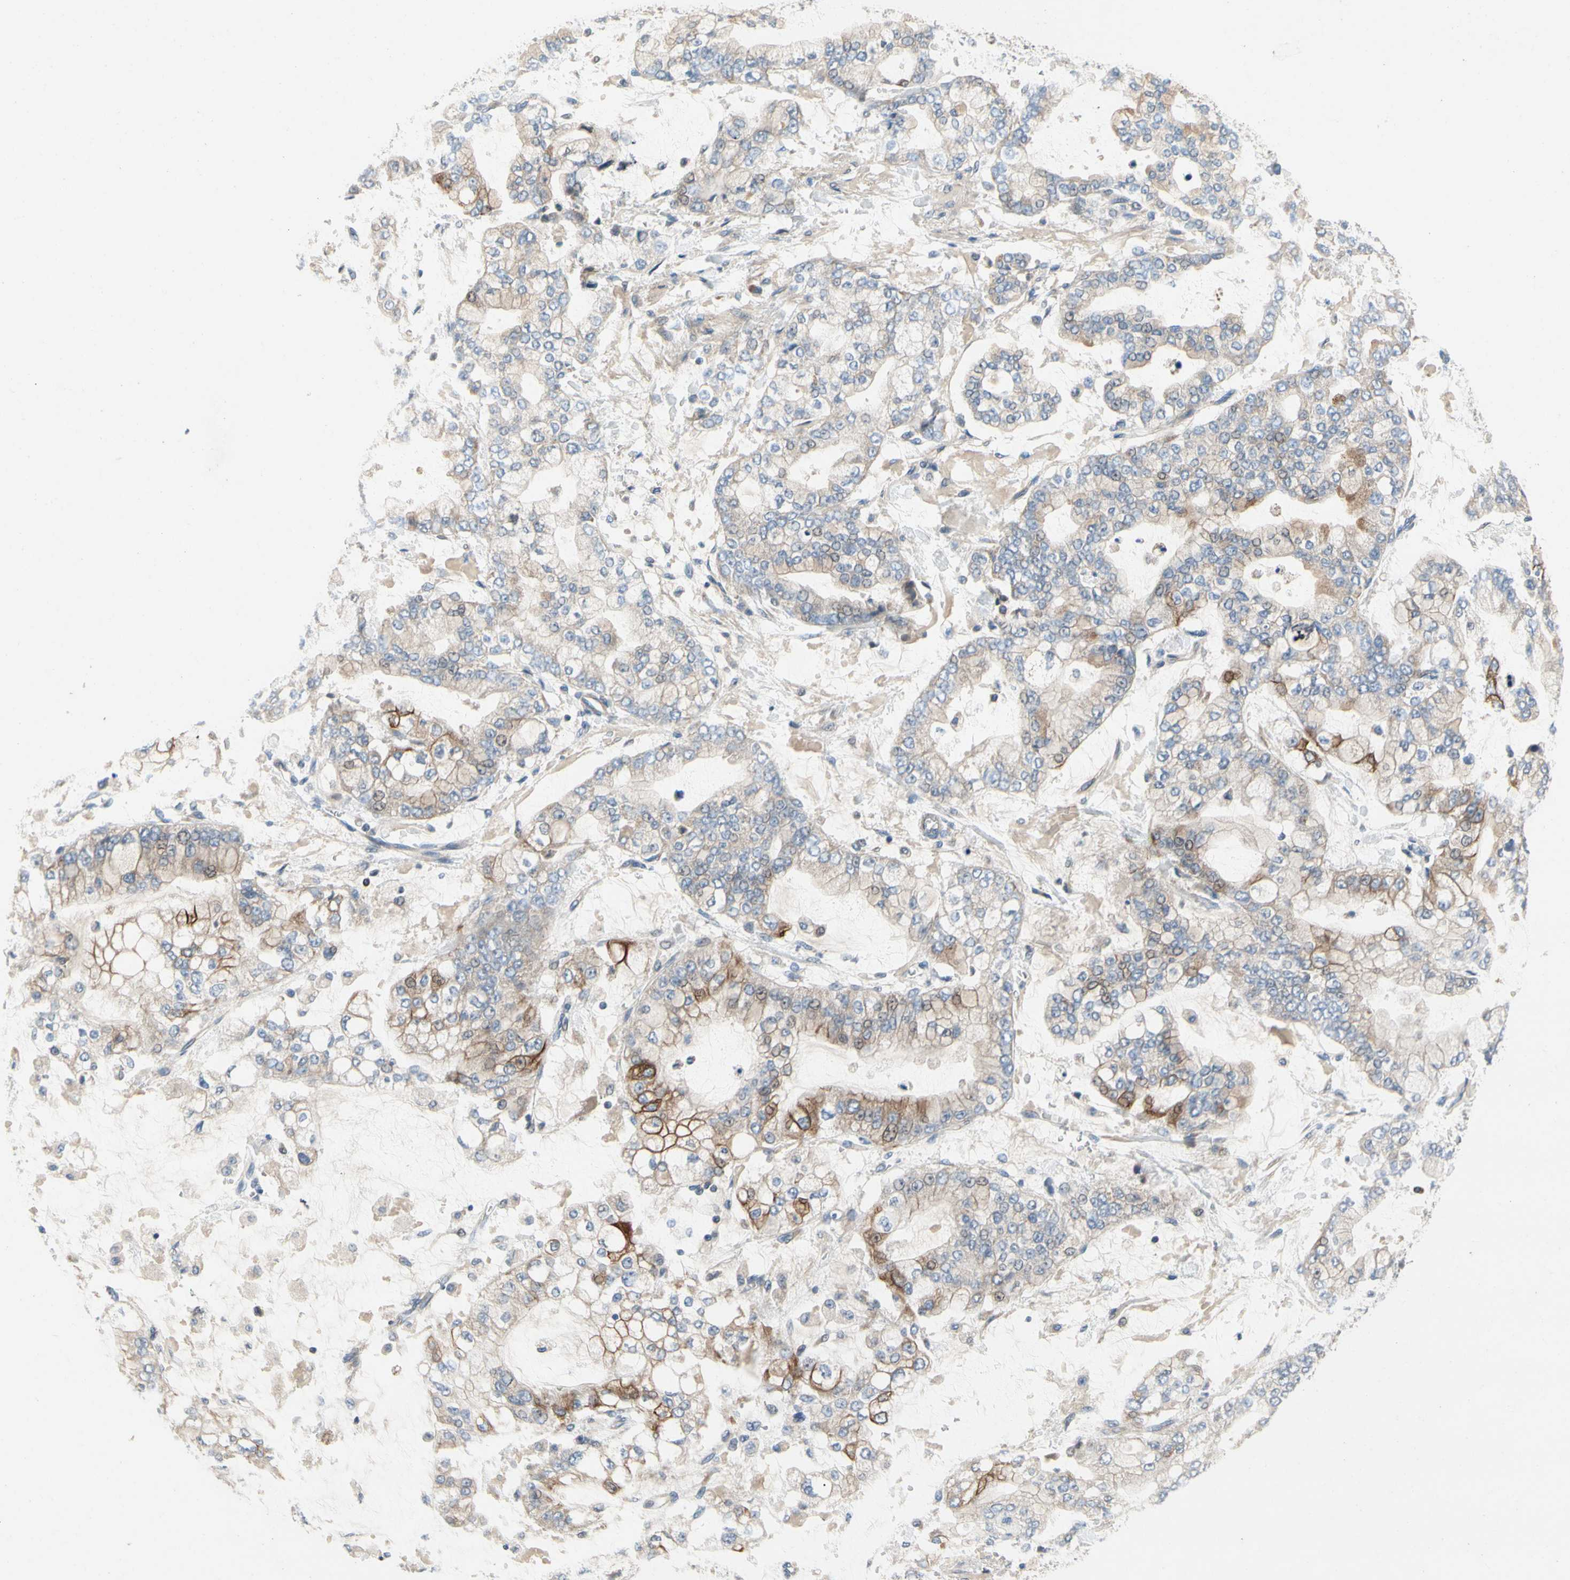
{"staining": {"intensity": "weak", "quantity": "25%-75%", "location": "cytoplasmic/membranous"}, "tissue": "stomach cancer", "cell_type": "Tumor cells", "image_type": "cancer", "snomed": [{"axis": "morphology", "description": "Normal tissue, NOS"}, {"axis": "morphology", "description": "Adenocarcinoma, NOS"}, {"axis": "topography", "description": "Stomach, upper"}, {"axis": "topography", "description": "Stomach"}], "caption": "Immunohistochemistry (IHC) image of neoplastic tissue: human adenocarcinoma (stomach) stained using IHC exhibits low levels of weak protein expression localized specifically in the cytoplasmic/membranous of tumor cells, appearing as a cytoplasmic/membranous brown color.", "gene": "KLHDC8B", "patient": {"sex": "male", "age": 76}}